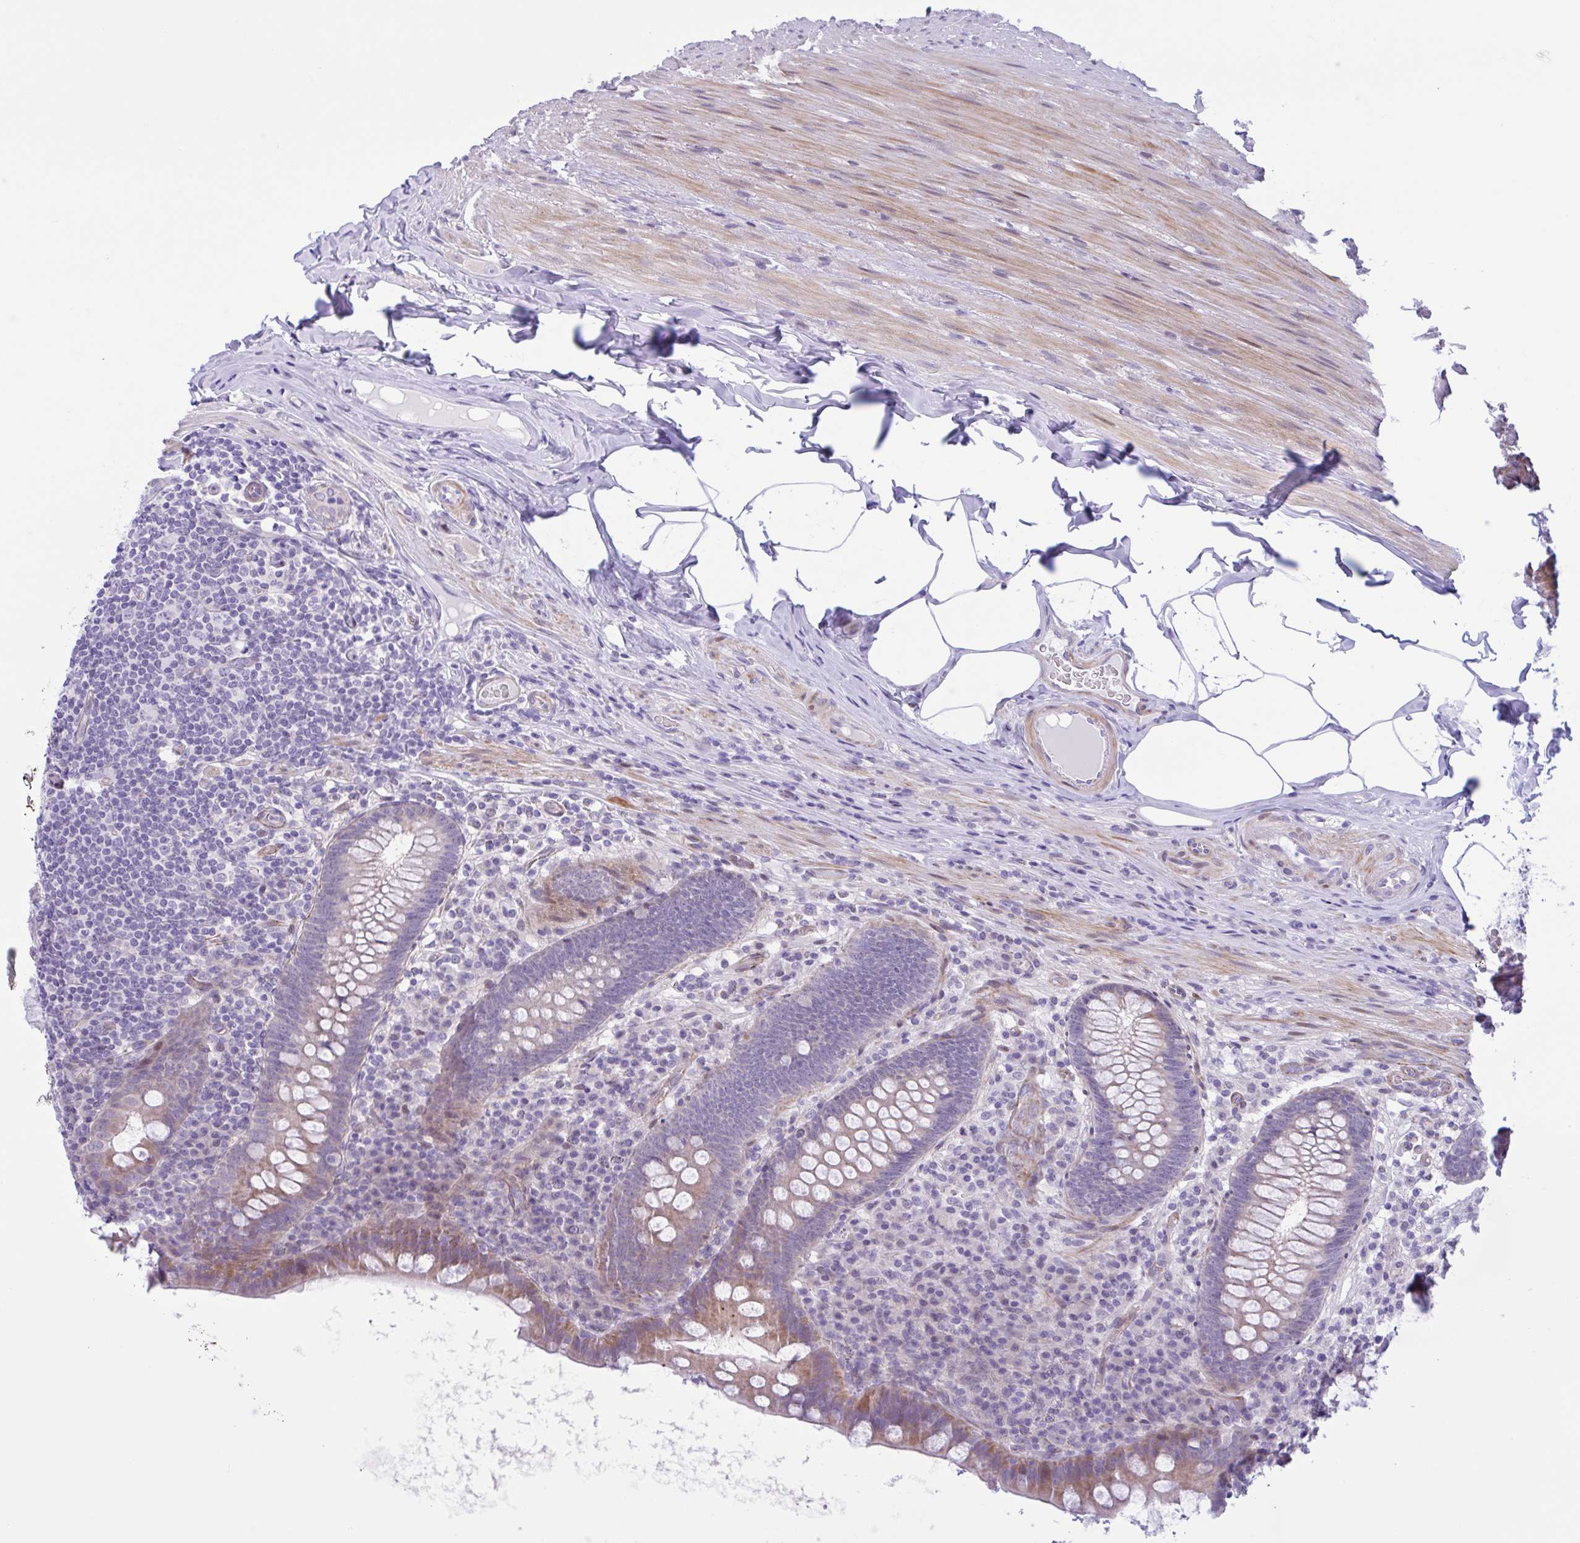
{"staining": {"intensity": "moderate", "quantity": "<25%", "location": "cytoplasmic/membranous"}, "tissue": "appendix", "cell_type": "Glandular cells", "image_type": "normal", "snomed": [{"axis": "morphology", "description": "Normal tissue, NOS"}, {"axis": "topography", "description": "Appendix"}], "caption": "Normal appendix exhibits moderate cytoplasmic/membranous staining in approximately <25% of glandular cells, visualized by immunohistochemistry.", "gene": "AHCYL2", "patient": {"sex": "male", "age": 71}}